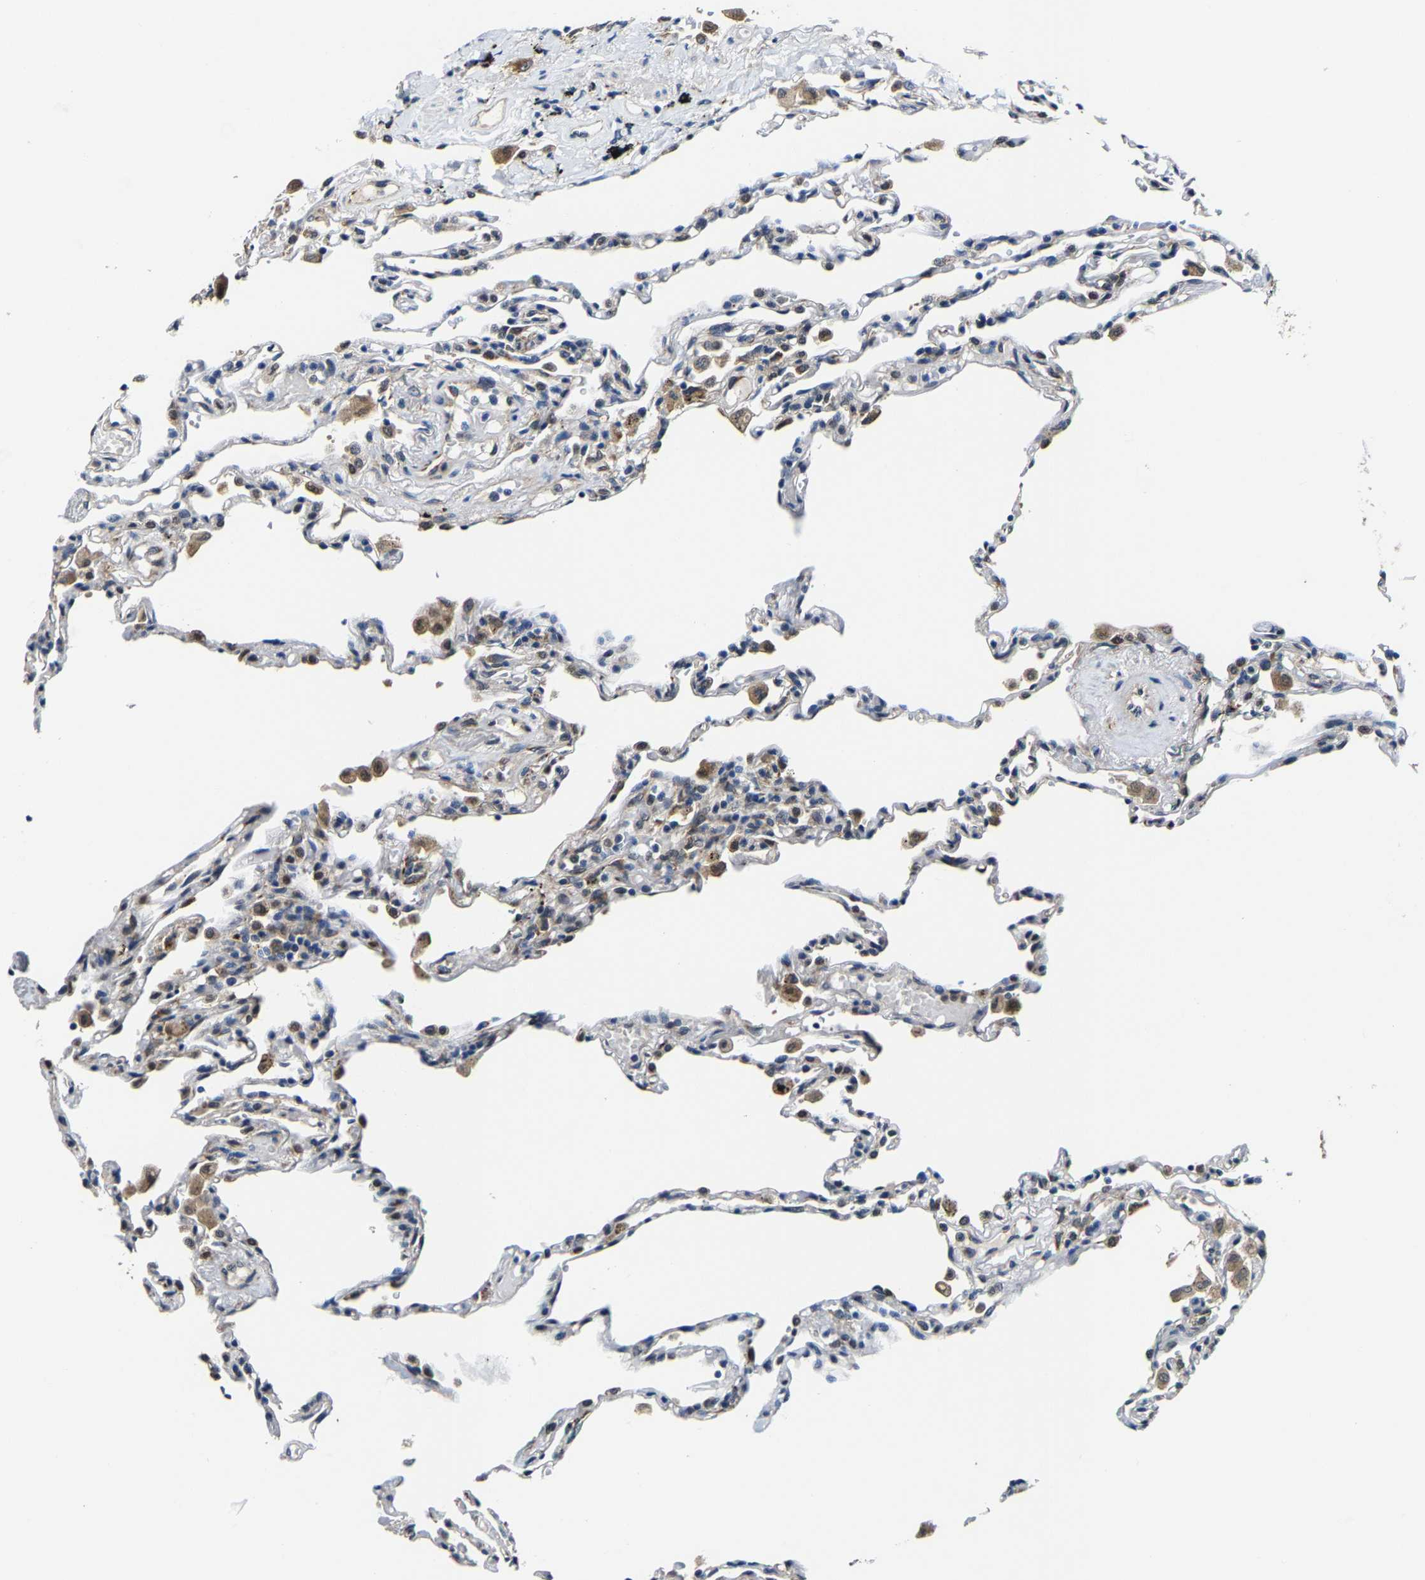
{"staining": {"intensity": "weak", "quantity": "<25%", "location": "cytoplasmic/membranous"}, "tissue": "lung", "cell_type": "Alveolar cells", "image_type": "normal", "snomed": [{"axis": "morphology", "description": "Normal tissue, NOS"}, {"axis": "topography", "description": "Lung"}], "caption": "The immunohistochemistry (IHC) image has no significant staining in alveolar cells of lung. (DAB (3,3'-diaminobenzidine) IHC with hematoxylin counter stain).", "gene": "METTL1", "patient": {"sex": "male", "age": 59}}